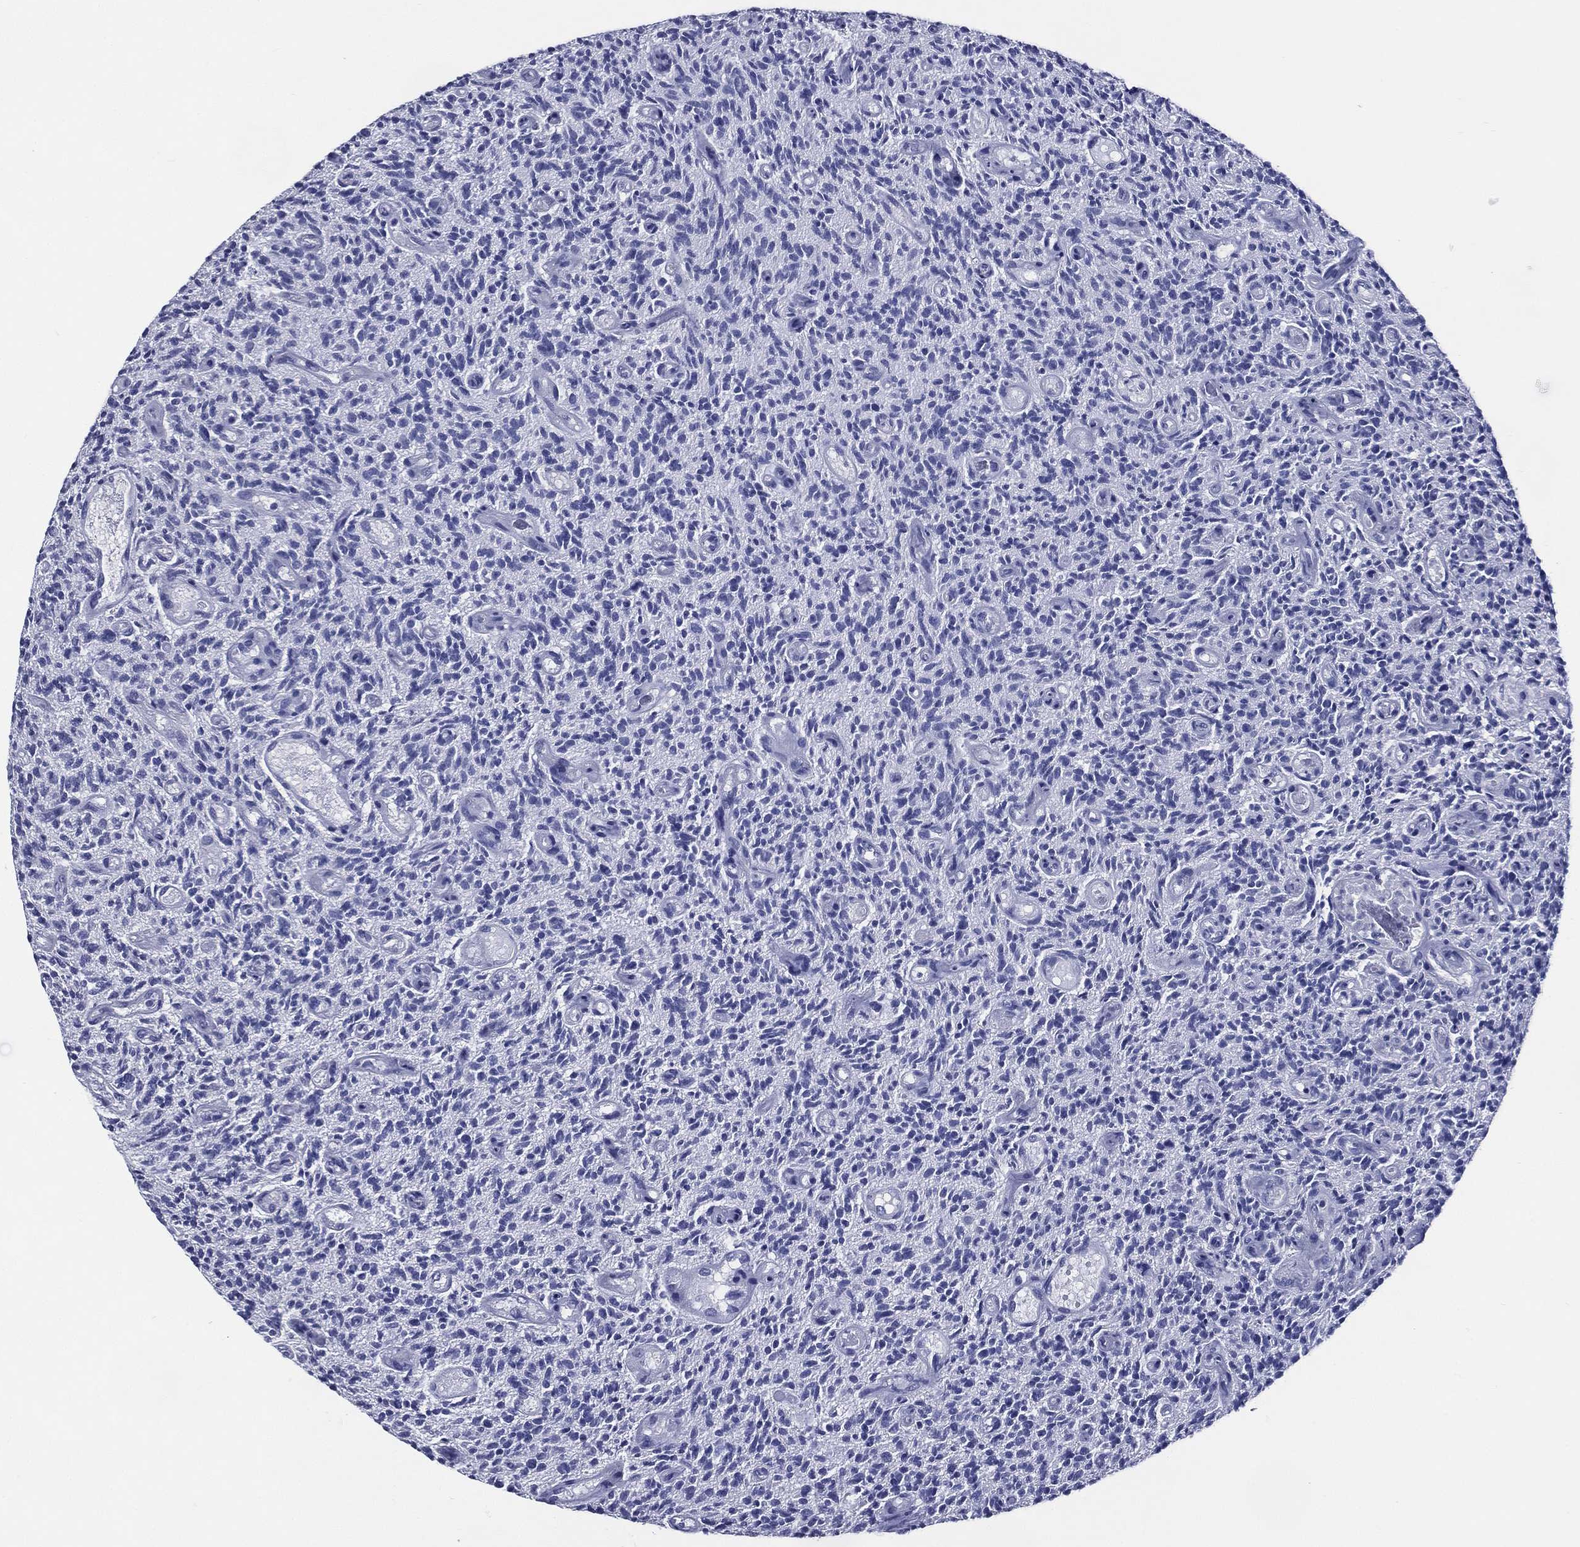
{"staining": {"intensity": "negative", "quantity": "none", "location": "none"}, "tissue": "glioma", "cell_type": "Tumor cells", "image_type": "cancer", "snomed": [{"axis": "morphology", "description": "Glioma, malignant, High grade"}, {"axis": "topography", "description": "Brain"}], "caption": "High magnification brightfield microscopy of high-grade glioma (malignant) stained with DAB (brown) and counterstained with hematoxylin (blue): tumor cells show no significant staining.", "gene": "ACE2", "patient": {"sex": "male", "age": 64}}